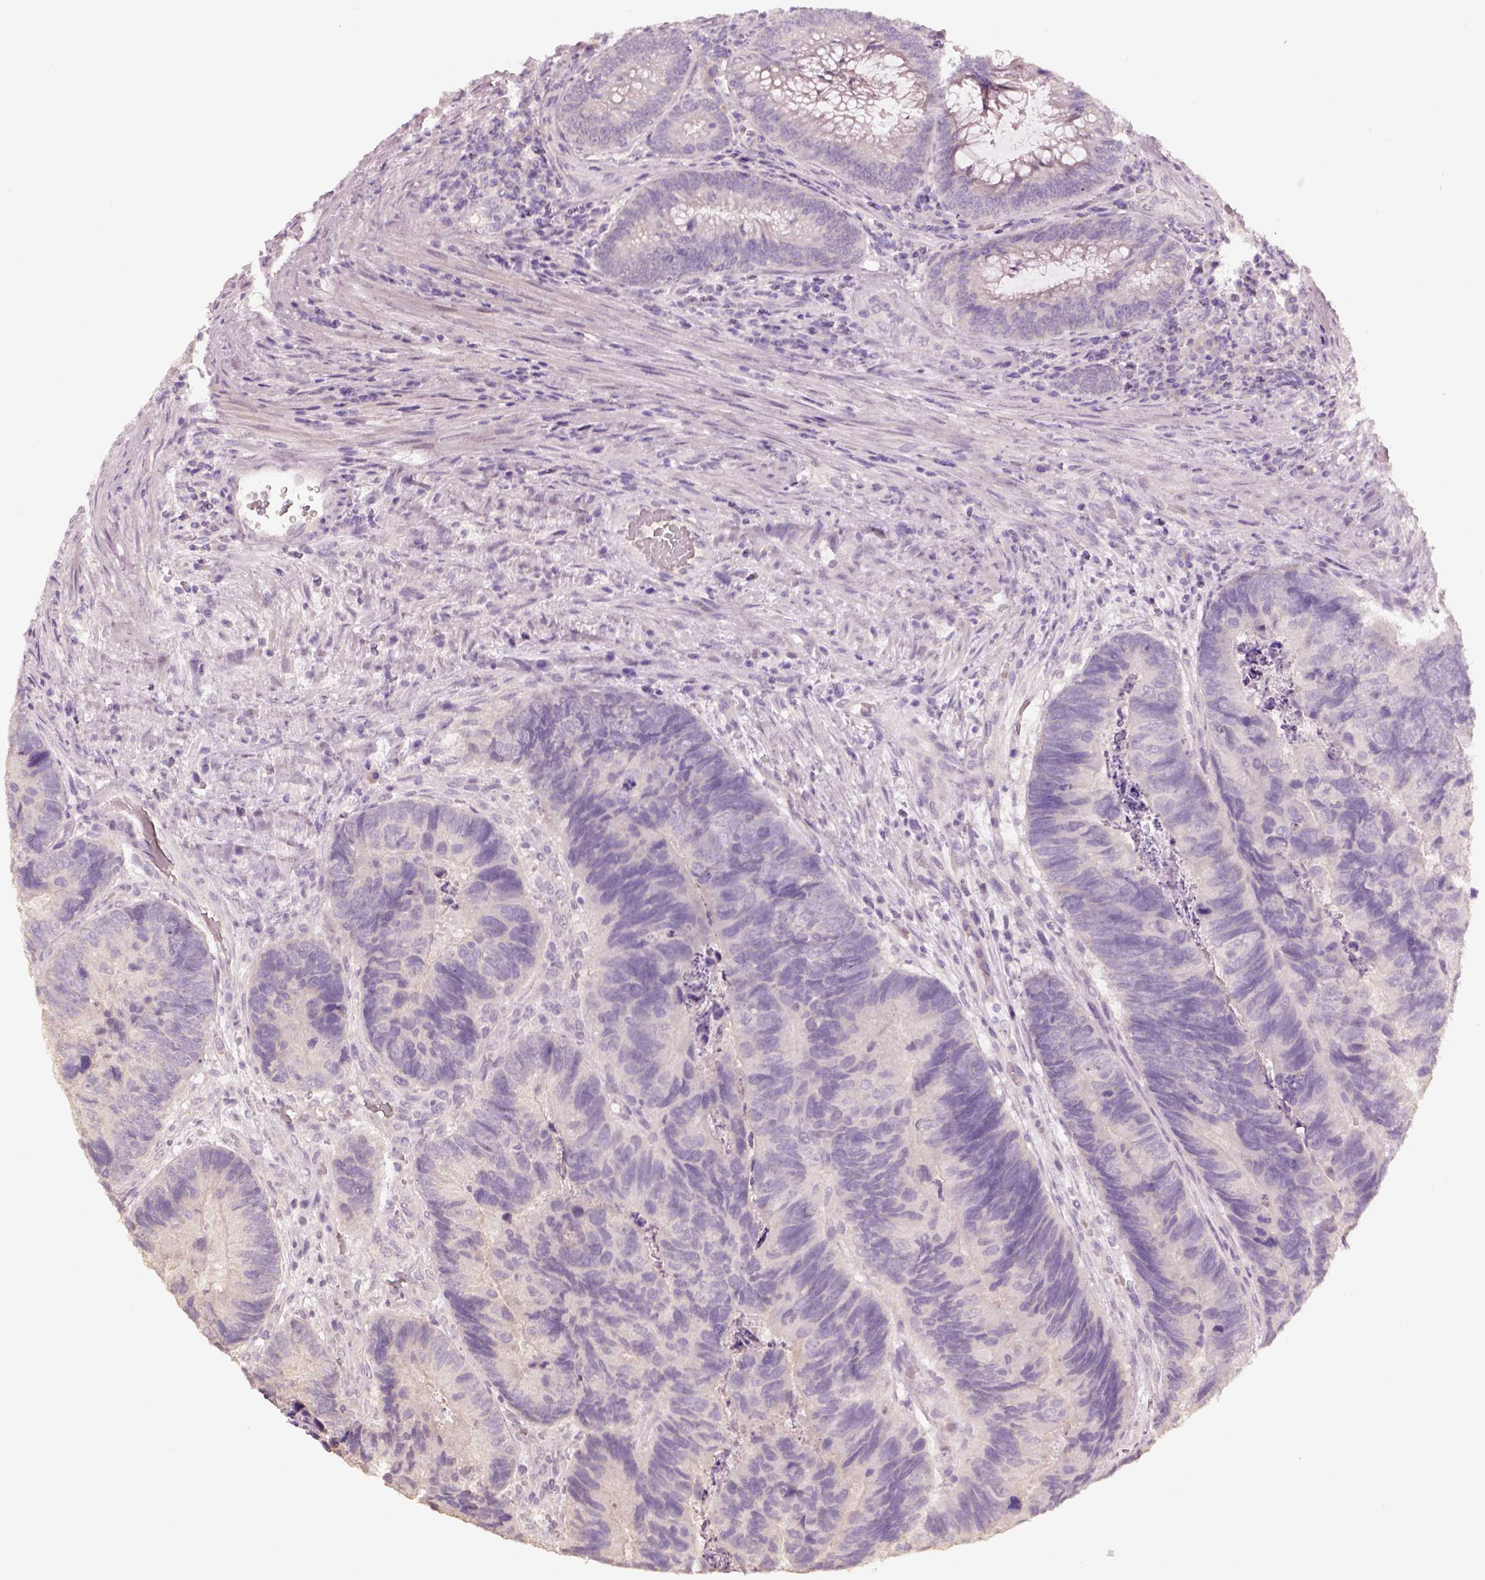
{"staining": {"intensity": "negative", "quantity": "none", "location": "none"}, "tissue": "colorectal cancer", "cell_type": "Tumor cells", "image_type": "cancer", "snomed": [{"axis": "morphology", "description": "Adenocarcinoma, NOS"}, {"axis": "topography", "description": "Colon"}], "caption": "Human colorectal adenocarcinoma stained for a protein using immunohistochemistry exhibits no positivity in tumor cells.", "gene": "KCNIP3", "patient": {"sex": "female", "age": 67}}